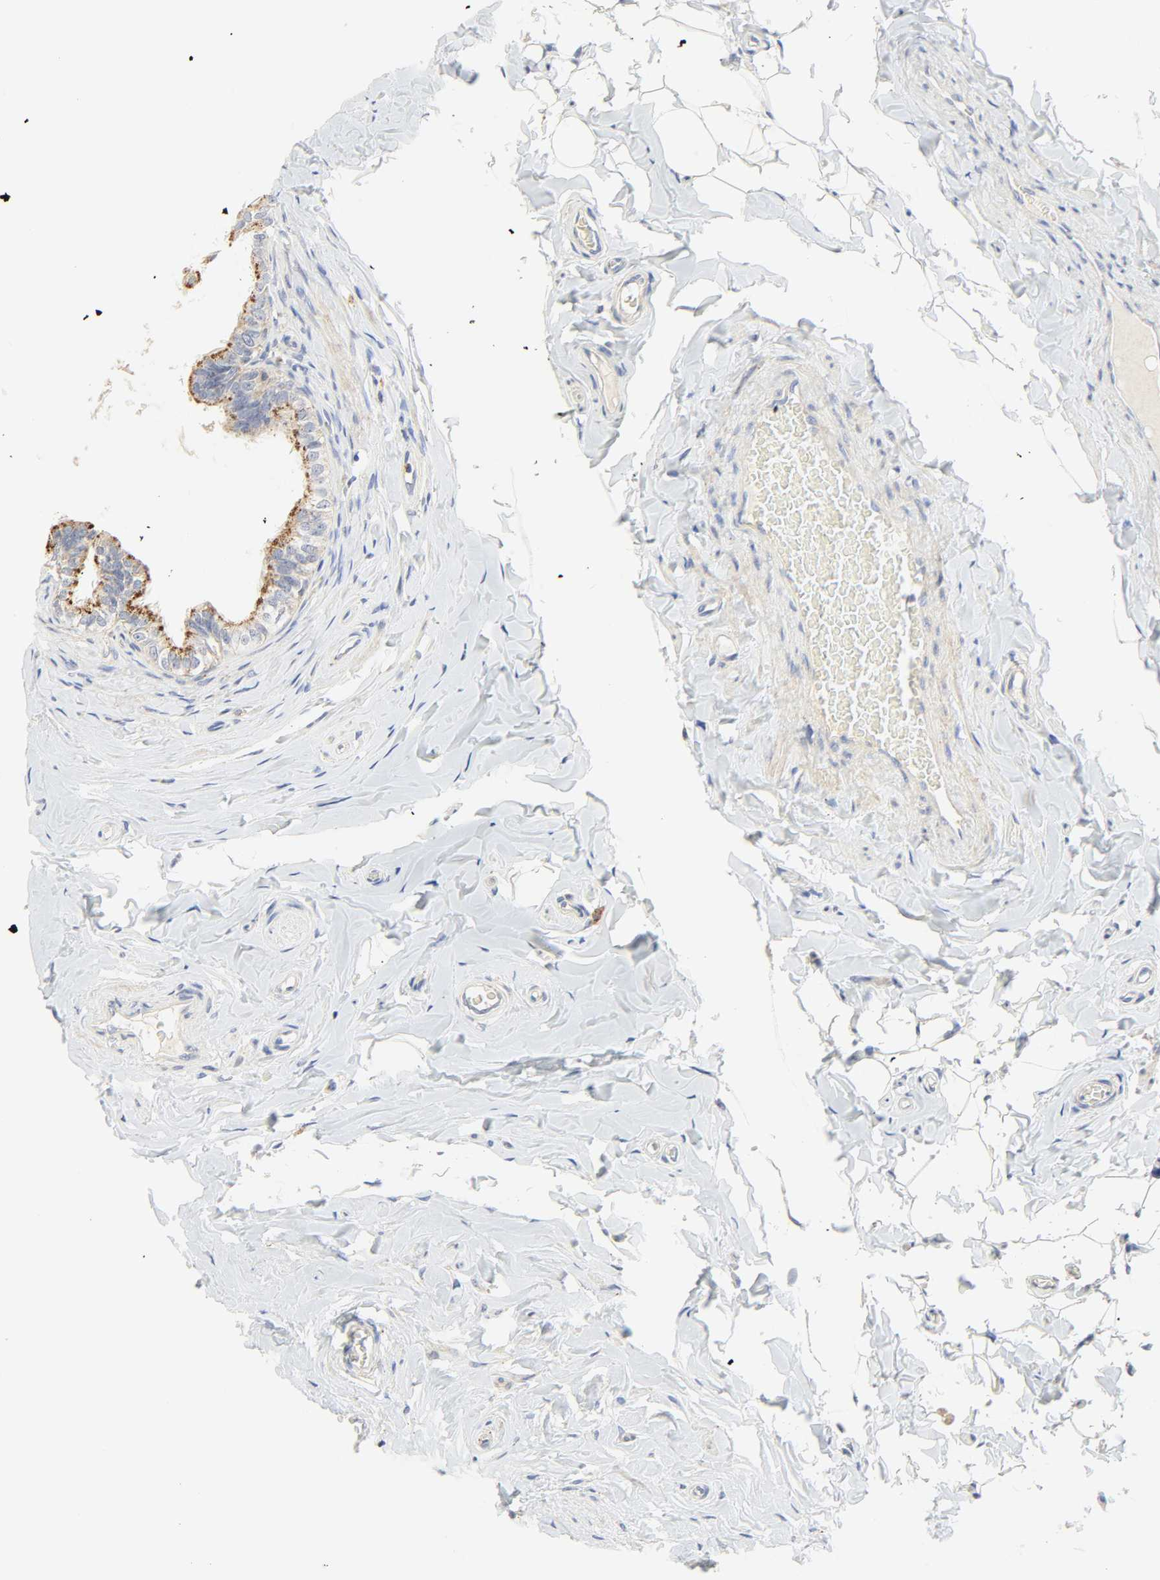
{"staining": {"intensity": "moderate", "quantity": ">75%", "location": "cytoplasmic/membranous"}, "tissue": "epididymis", "cell_type": "Glandular cells", "image_type": "normal", "snomed": [{"axis": "morphology", "description": "Normal tissue, NOS"}, {"axis": "topography", "description": "Epididymis"}], "caption": "Immunohistochemistry of unremarkable epididymis demonstrates medium levels of moderate cytoplasmic/membranous staining in about >75% of glandular cells. (Stains: DAB in brown, nuclei in blue, Microscopy: brightfield microscopy at high magnification).", "gene": "CAMK2A", "patient": {"sex": "male", "age": 26}}